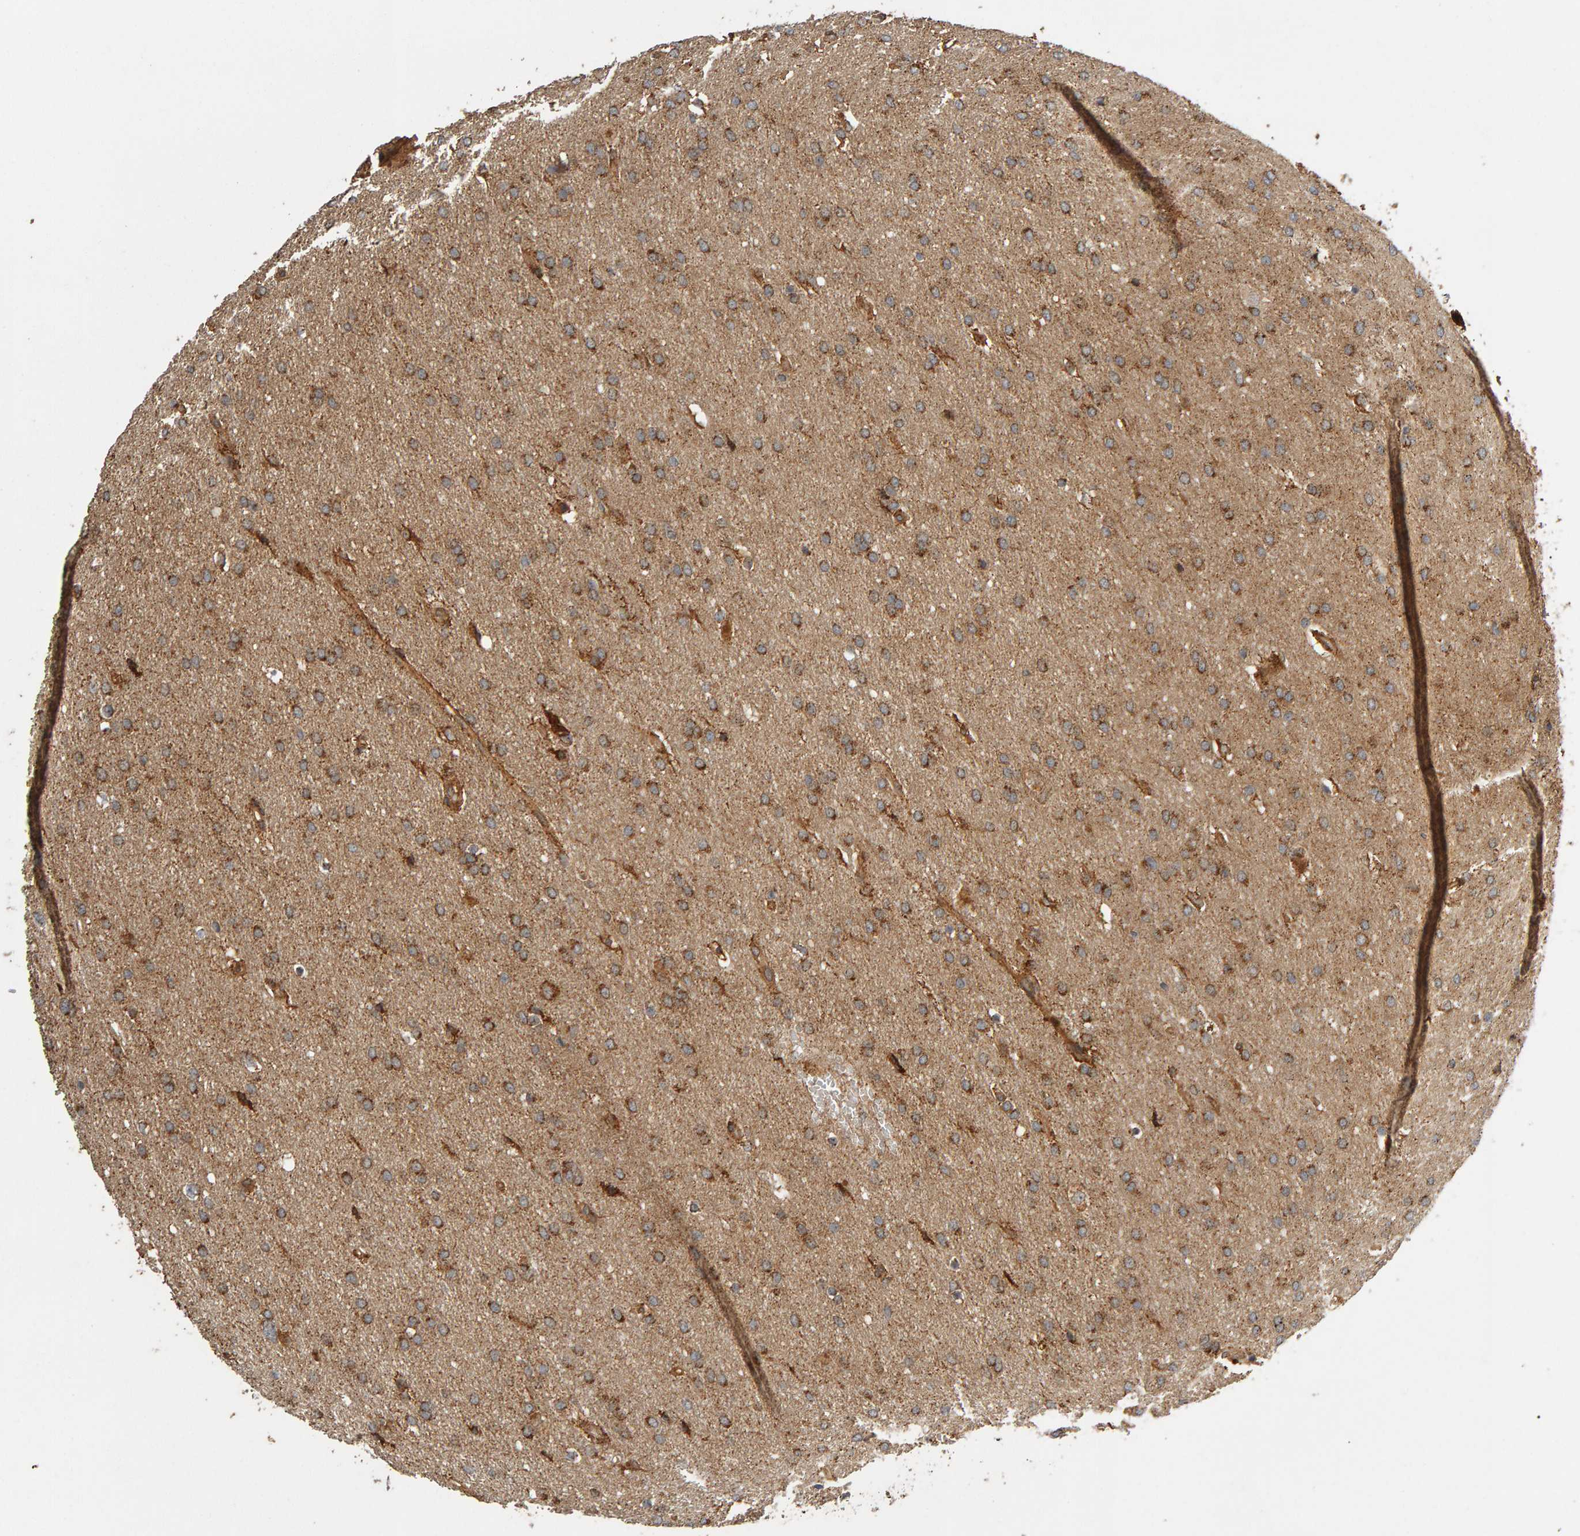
{"staining": {"intensity": "moderate", "quantity": ">75%", "location": "cytoplasmic/membranous"}, "tissue": "glioma", "cell_type": "Tumor cells", "image_type": "cancer", "snomed": [{"axis": "morphology", "description": "Glioma, malignant, Low grade"}, {"axis": "topography", "description": "Brain"}], "caption": "An image of human glioma stained for a protein exhibits moderate cytoplasmic/membranous brown staining in tumor cells.", "gene": "ZFAND1", "patient": {"sex": "female", "age": 37}}